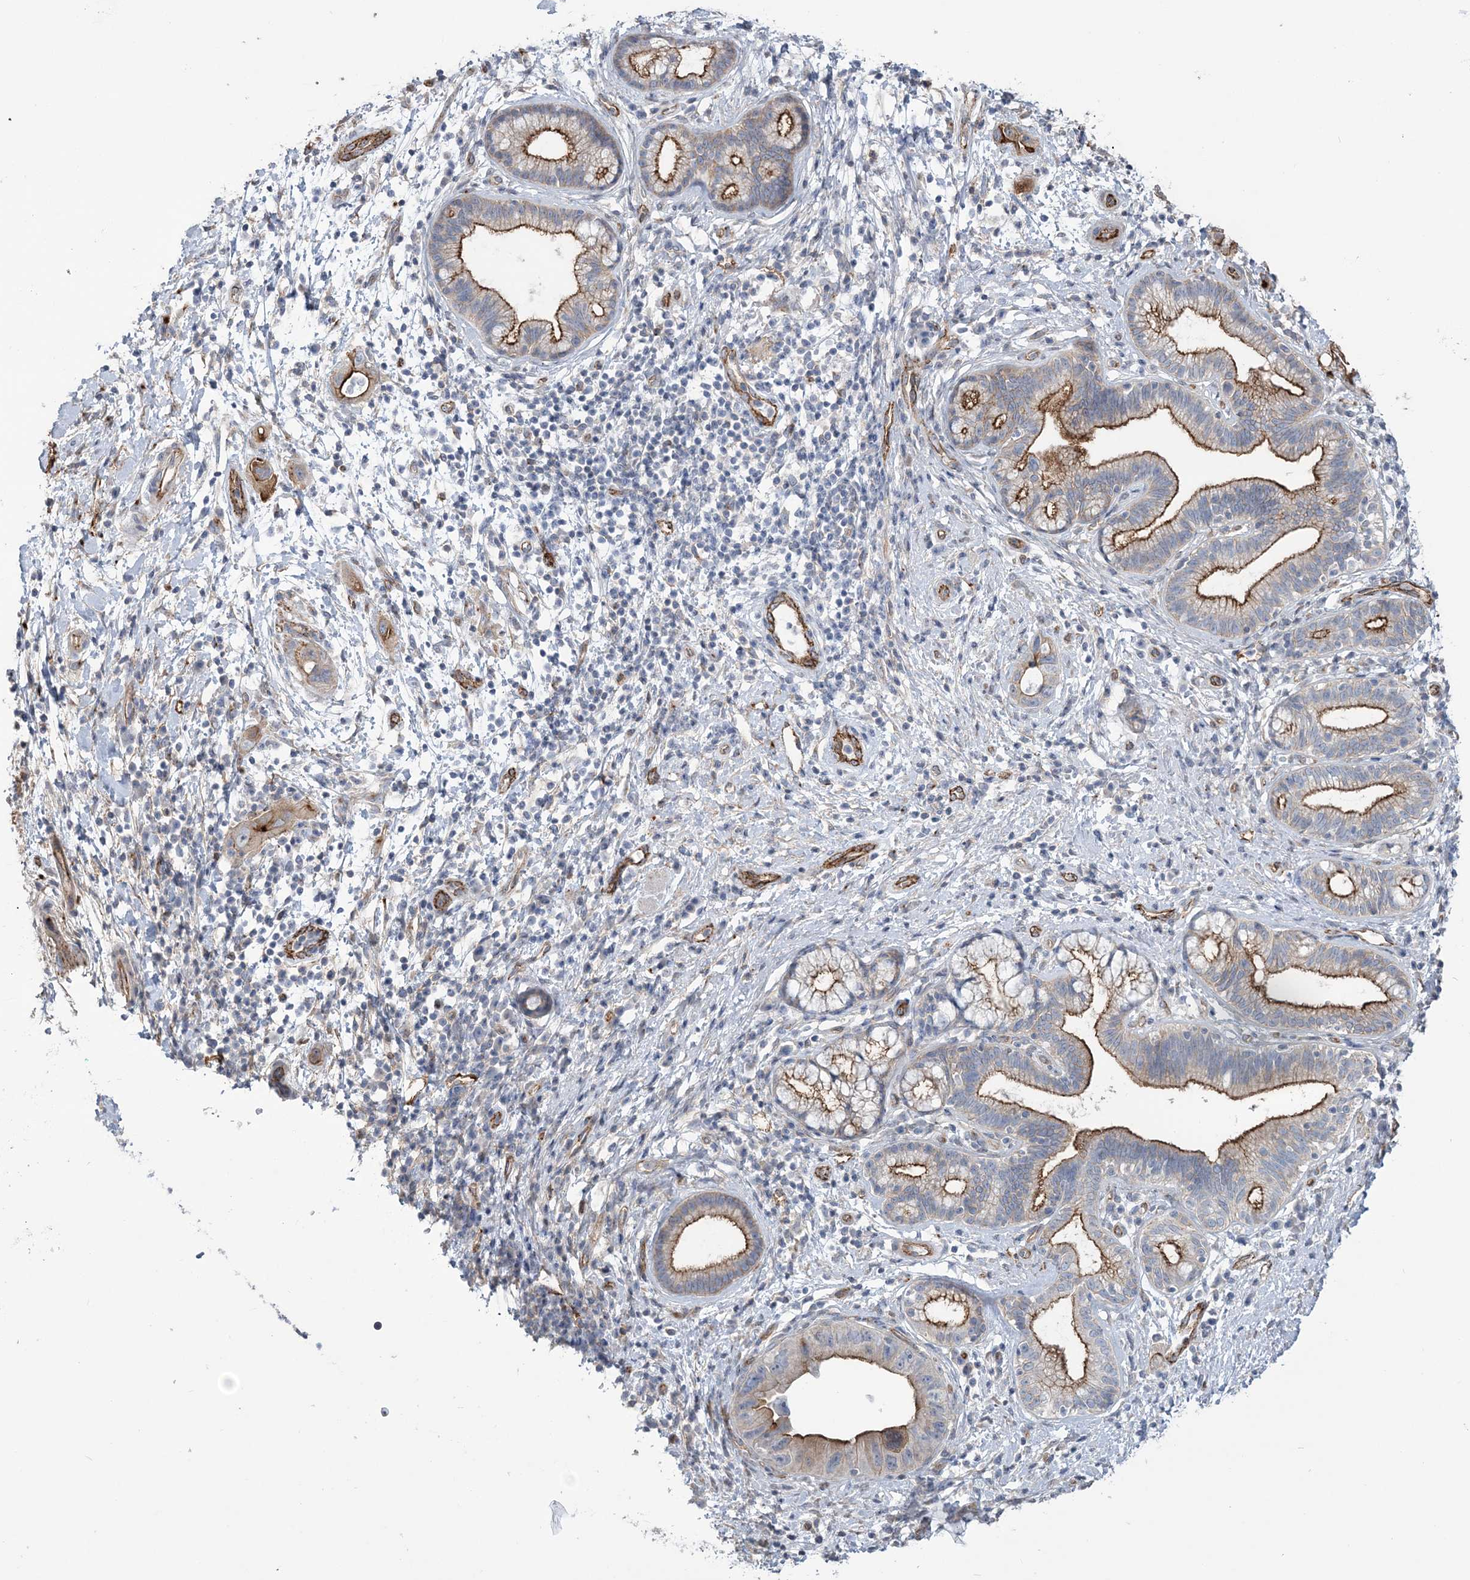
{"staining": {"intensity": "strong", "quantity": "25%-75%", "location": "cytoplasmic/membranous"}, "tissue": "pancreatic cancer", "cell_type": "Tumor cells", "image_type": "cancer", "snomed": [{"axis": "morphology", "description": "Adenocarcinoma, NOS"}, {"axis": "topography", "description": "Pancreas"}], "caption": "There is high levels of strong cytoplasmic/membranous expression in tumor cells of adenocarcinoma (pancreatic), as demonstrated by immunohistochemical staining (brown color).", "gene": "RAB11FIP5", "patient": {"sex": "female", "age": 73}}